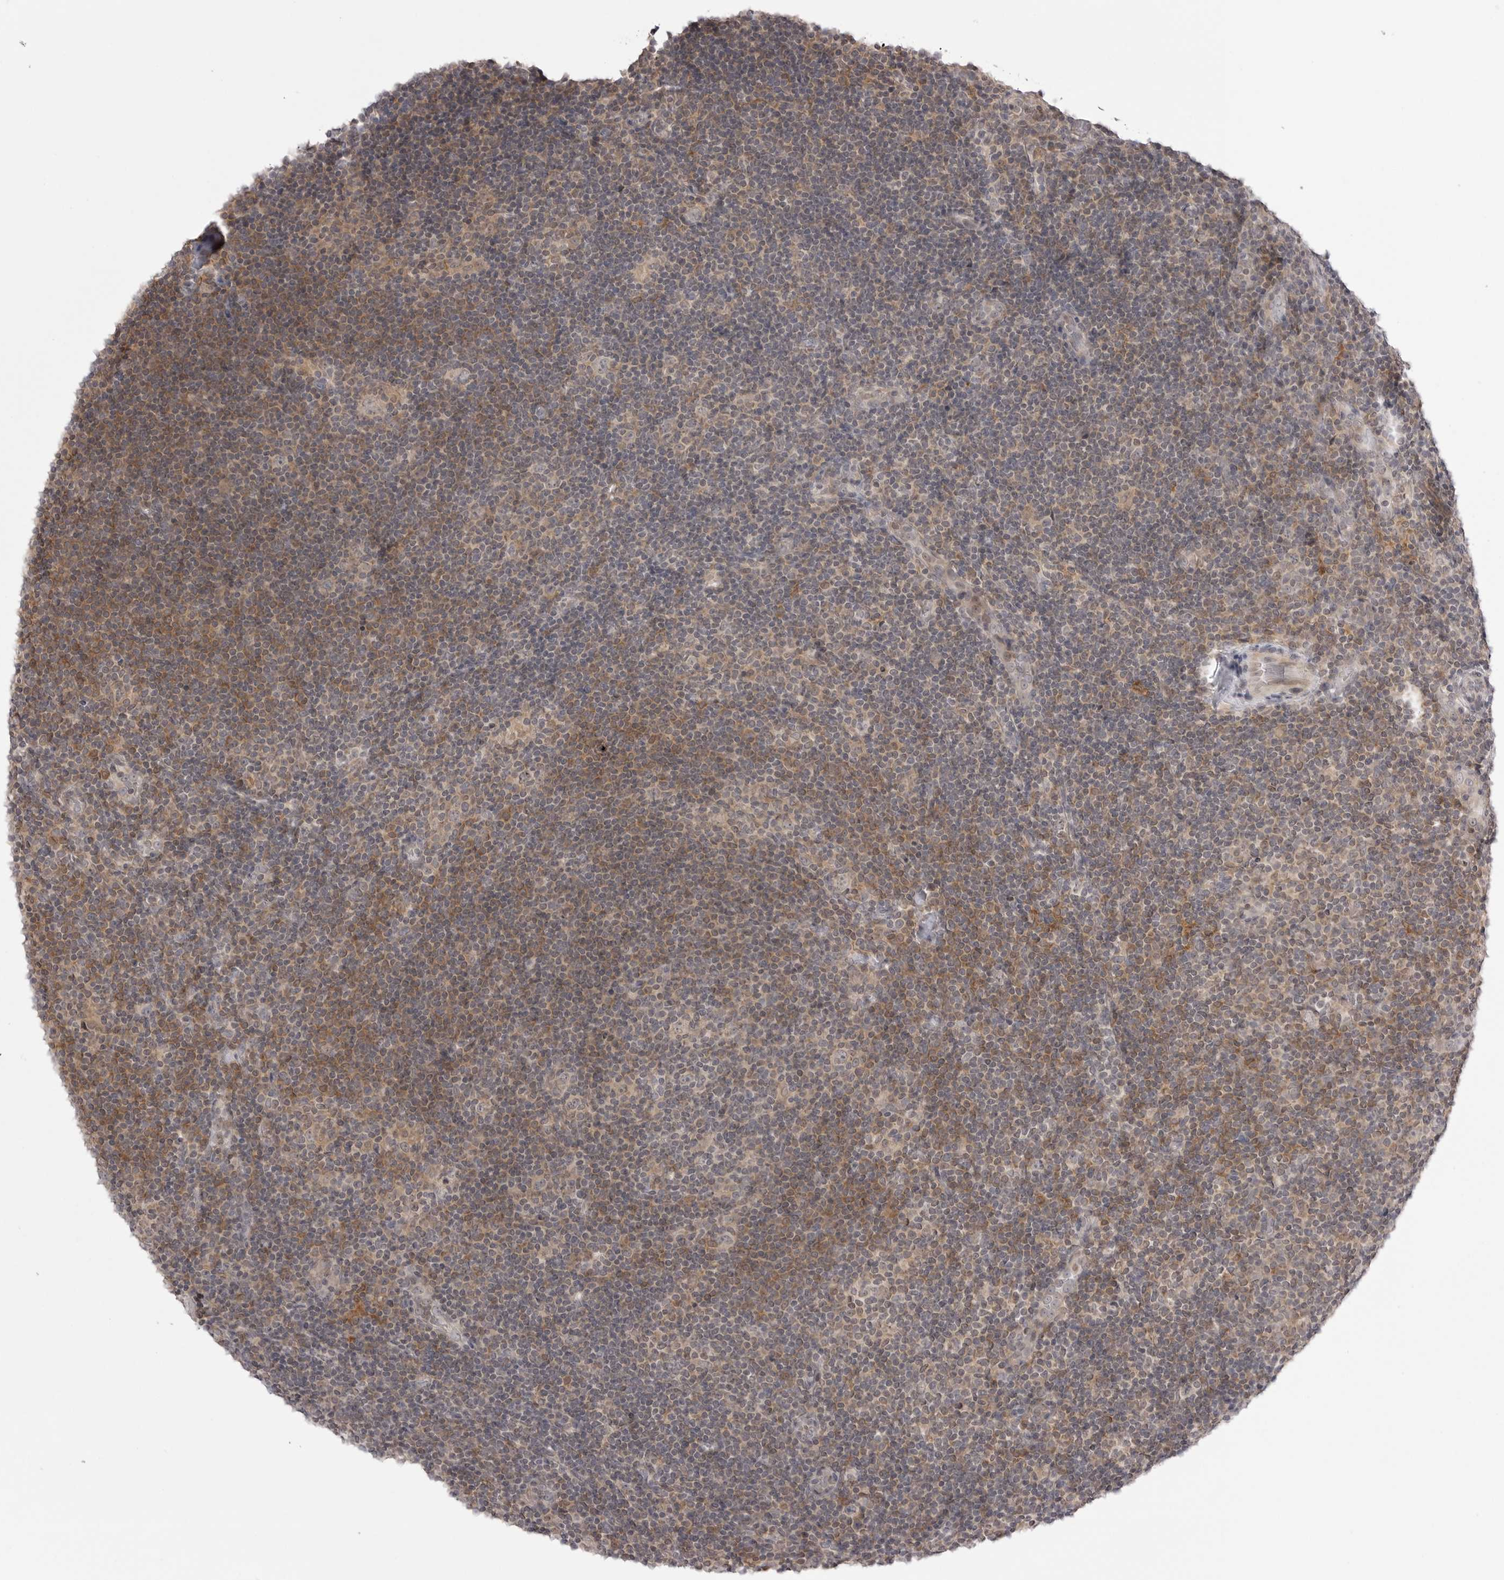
{"staining": {"intensity": "weak", "quantity": "<25%", "location": "cytoplasmic/membranous"}, "tissue": "lymphoma", "cell_type": "Tumor cells", "image_type": "cancer", "snomed": [{"axis": "morphology", "description": "Hodgkin's disease, NOS"}, {"axis": "topography", "description": "Lymph node"}], "caption": "Immunohistochemistry (IHC) of lymphoma displays no expression in tumor cells. The staining is performed using DAB brown chromogen with nuclei counter-stained in using hematoxylin.", "gene": "PTK2B", "patient": {"sex": "female", "age": 57}}